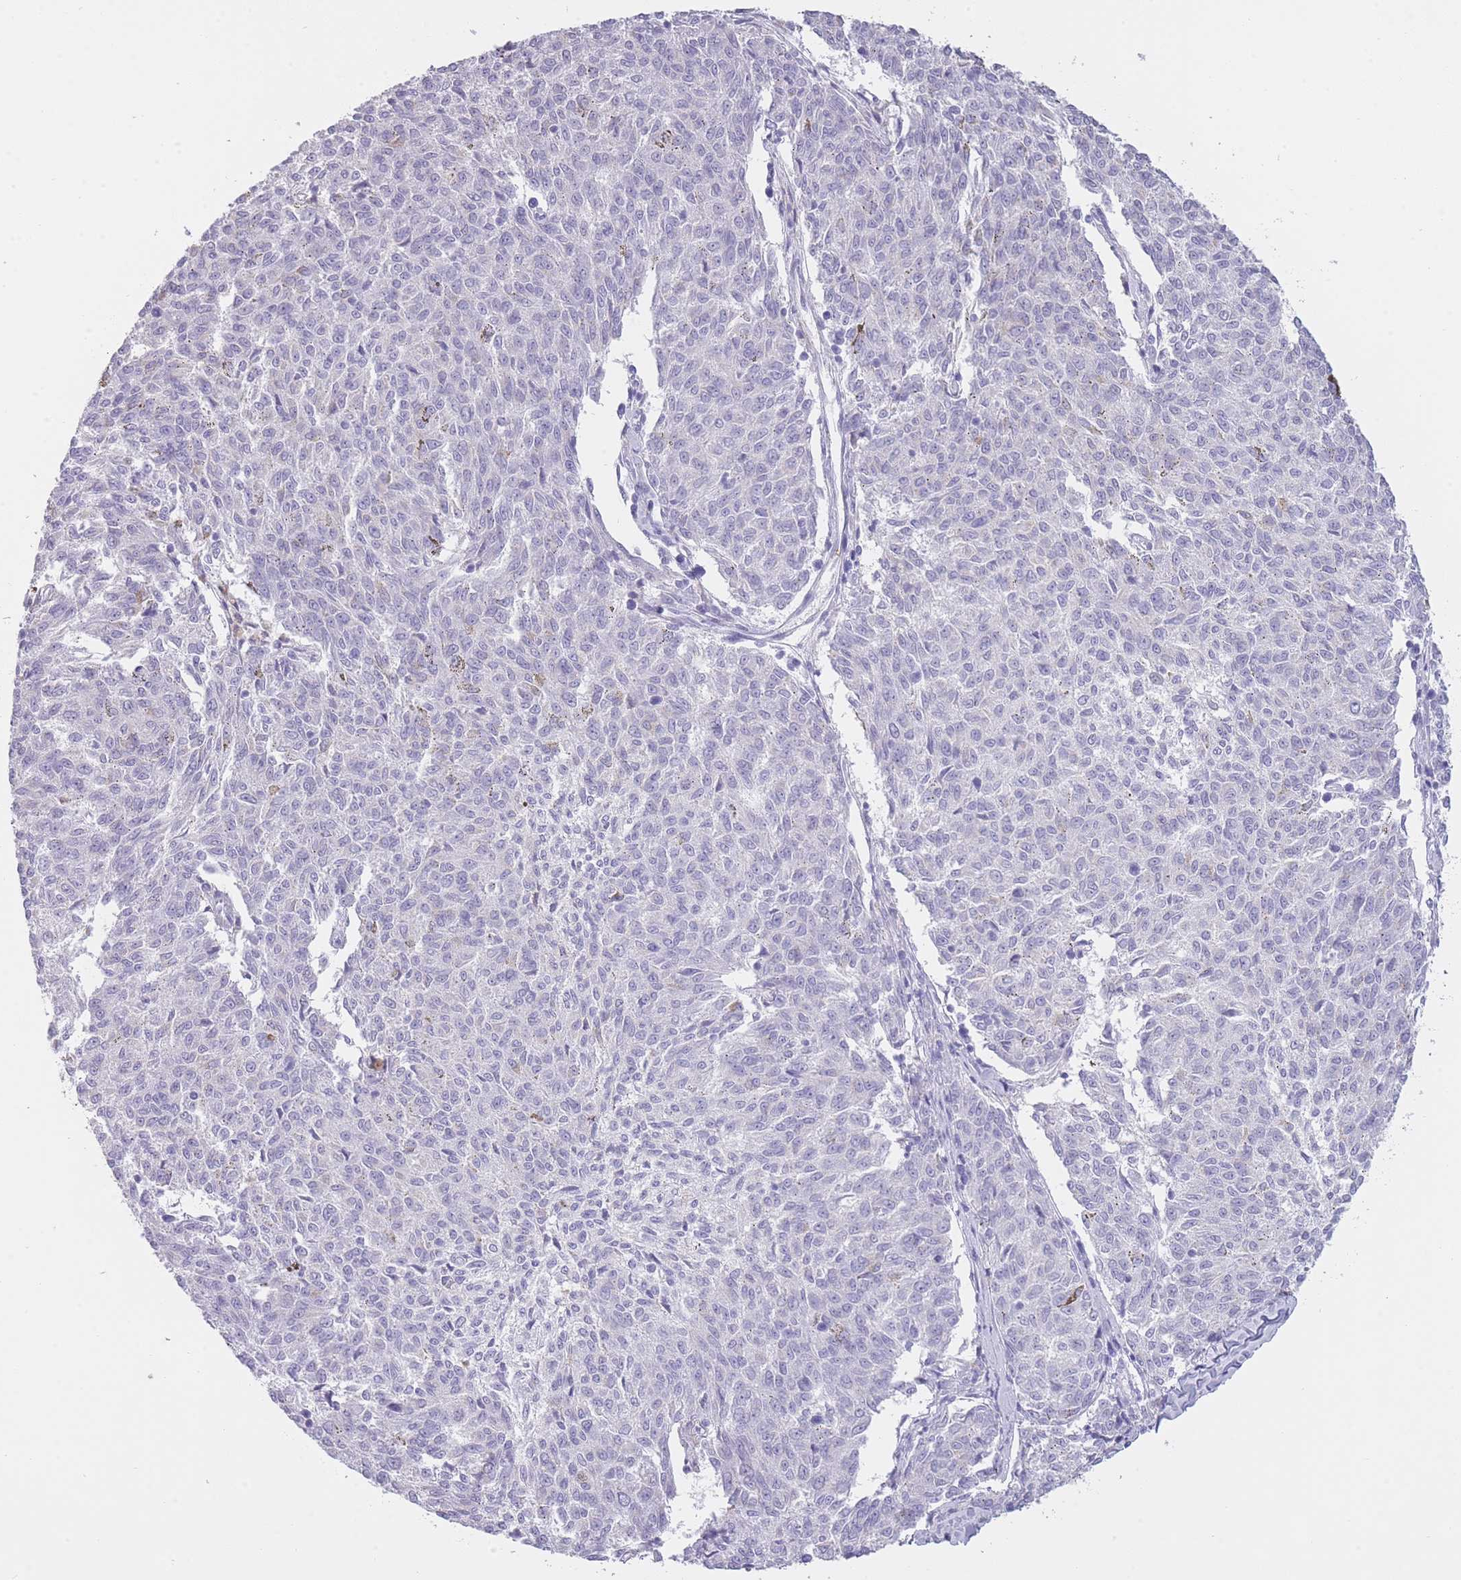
{"staining": {"intensity": "negative", "quantity": "none", "location": "none"}, "tissue": "melanoma", "cell_type": "Tumor cells", "image_type": "cancer", "snomed": [{"axis": "morphology", "description": "Malignant melanoma, NOS"}, {"axis": "topography", "description": "Skin"}], "caption": "Immunohistochemical staining of malignant melanoma displays no significant staining in tumor cells. (Stains: DAB IHC with hematoxylin counter stain, Microscopy: brightfield microscopy at high magnification).", "gene": "AP3S2", "patient": {"sex": "female", "age": 72}}